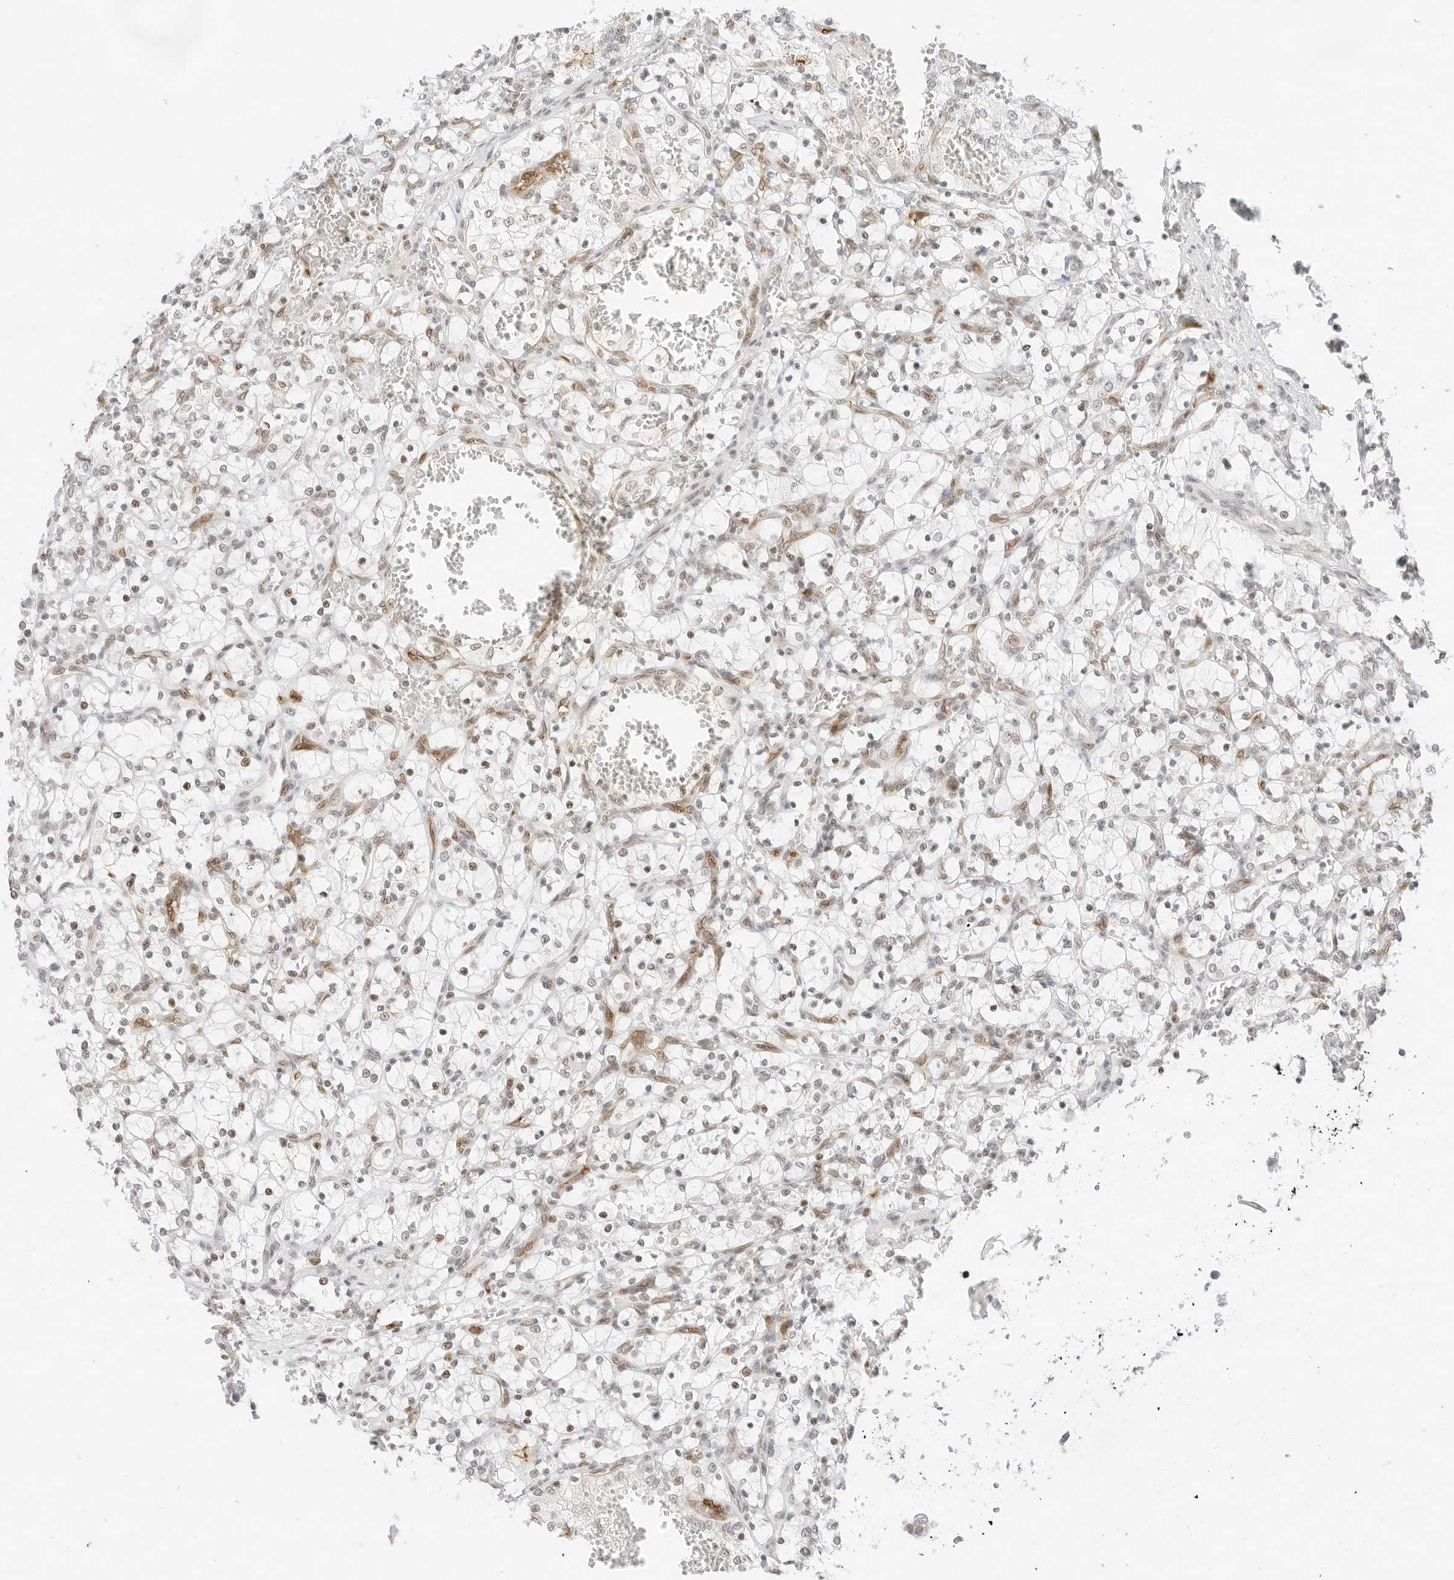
{"staining": {"intensity": "weak", "quantity": "<25%", "location": "nuclear"}, "tissue": "renal cancer", "cell_type": "Tumor cells", "image_type": "cancer", "snomed": [{"axis": "morphology", "description": "Adenocarcinoma, NOS"}, {"axis": "topography", "description": "Kidney"}], "caption": "DAB (3,3'-diaminobenzidine) immunohistochemical staining of renal adenocarcinoma exhibits no significant positivity in tumor cells. Brightfield microscopy of IHC stained with DAB (3,3'-diaminobenzidine) (brown) and hematoxylin (blue), captured at high magnification.", "gene": "GNAS", "patient": {"sex": "female", "age": 69}}